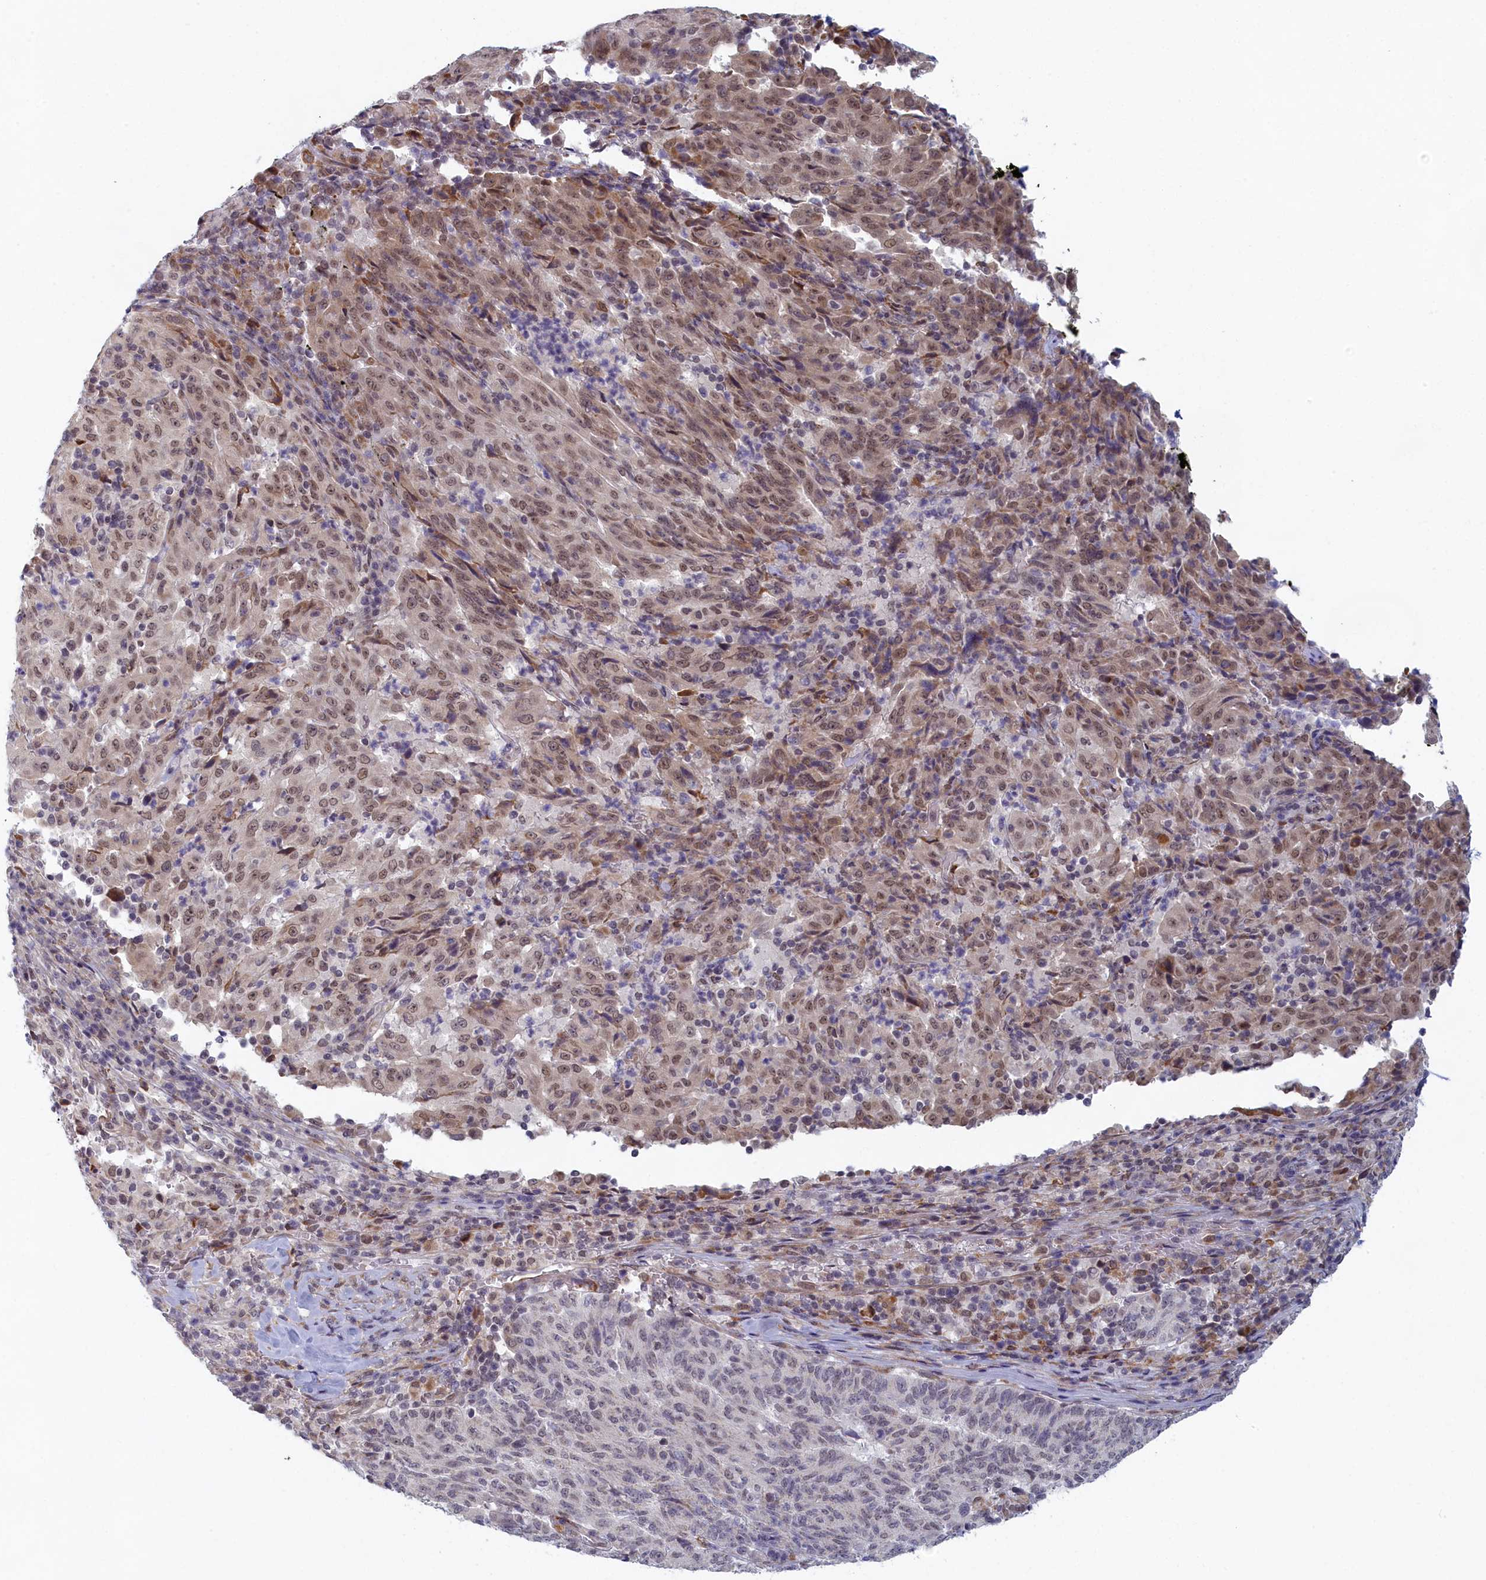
{"staining": {"intensity": "weak", "quantity": "25%-75%", "location": "nuclear"}, "tissue": "pancreatic cancer", "cell_type": "Tumor cells", "image_type": "cancer", "snomed": [{"axis": "morphology", "description": "Adenocarcinoma, NOS"}, {"axis": "topography", "description": "Pancreas"}], "caption": "Tumor cells reveal low levels of weak nuclear expression in approximately 25%-75% of cells in pancreatic adenocarcinoma.", "gene": "DNAJC17", "patient": {"sex": "male", "age": 63}}